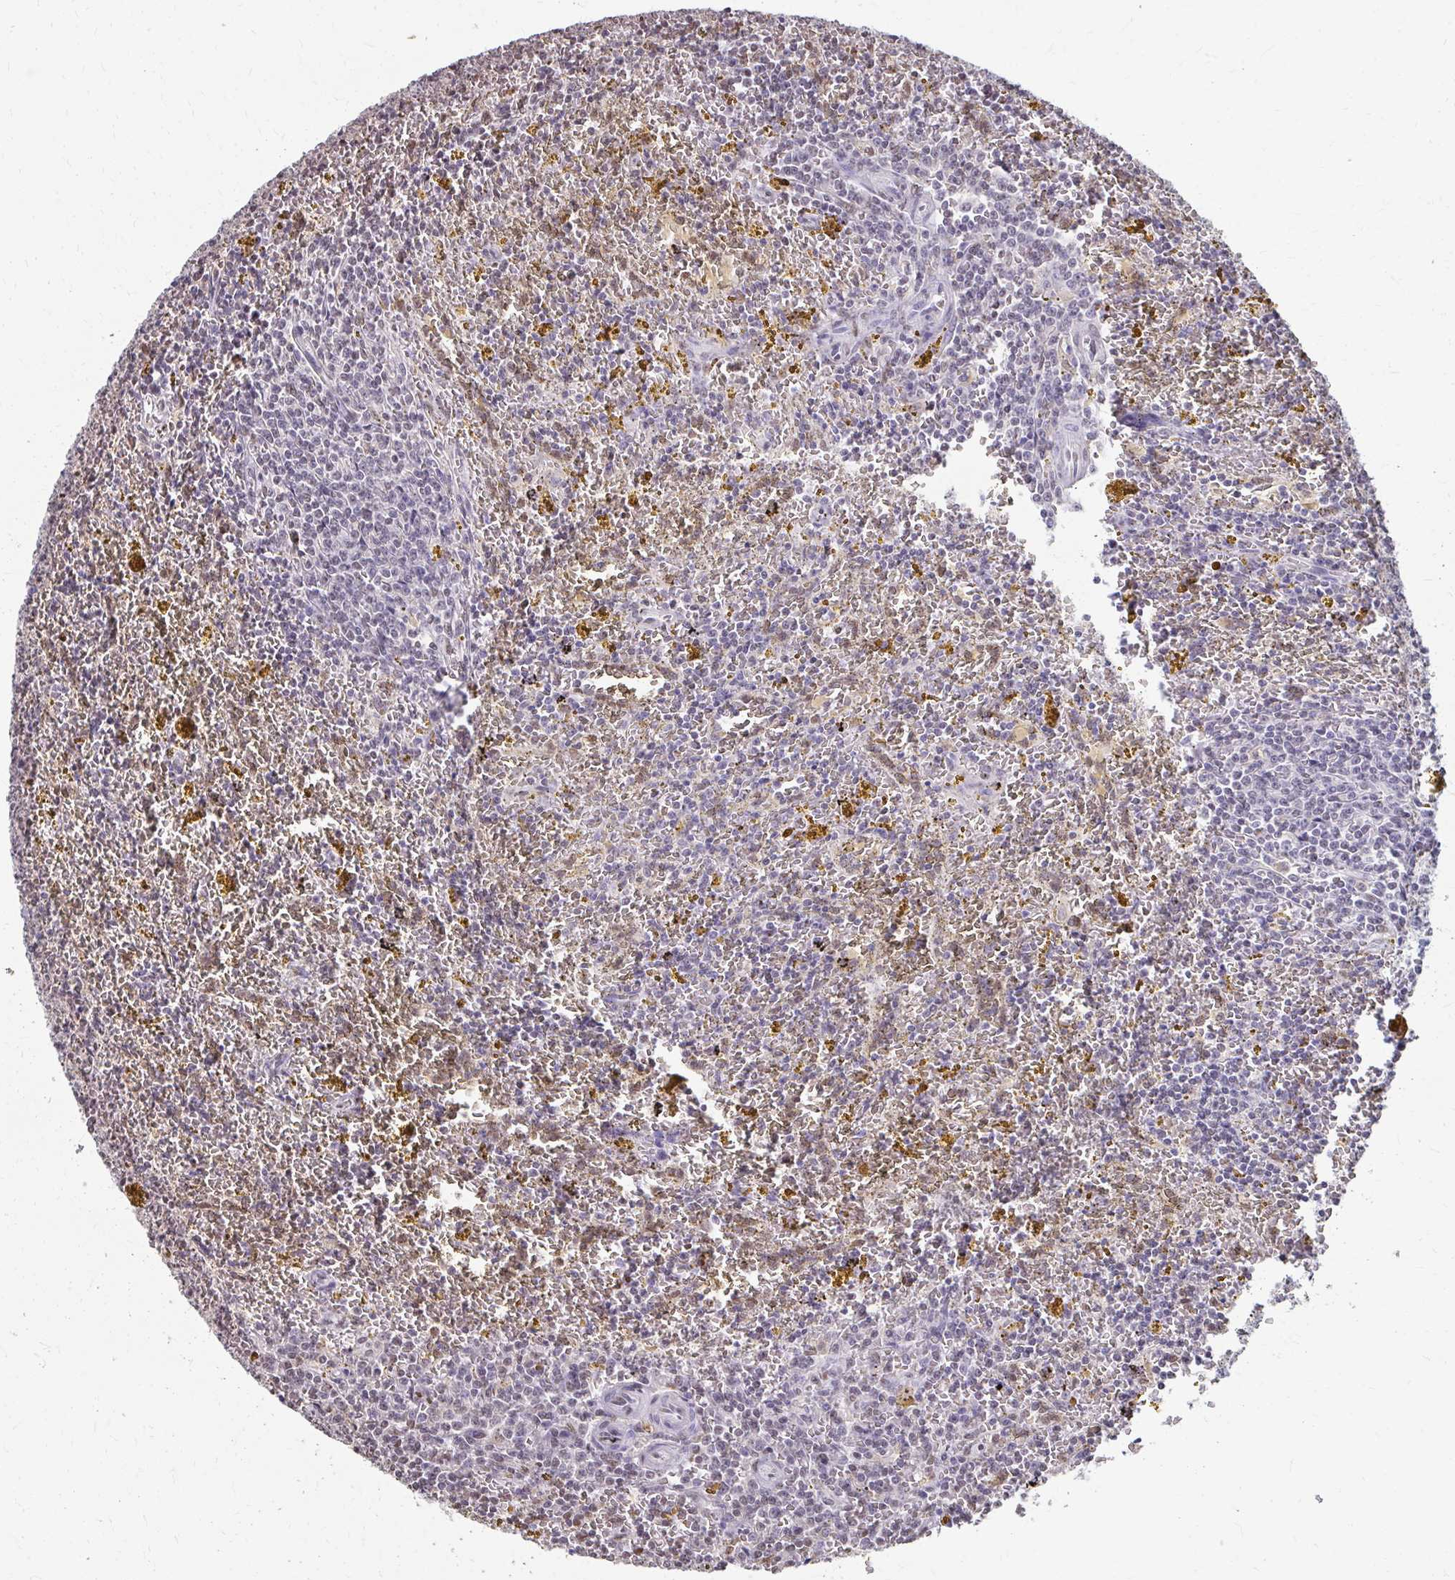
{"staining": {"intensity": "negative", "quantity": "none", "location": "none"}, "tissue": "lymphoma", "cell_type": "Tumor cells", "image_type": "cancer", "snomed": [{"axis": "morphology", "description": "Malignant lymphoma, non-Hodgkin's type, Low grade"}, {"axis": "topography", "description": "Spleen"}, {"axis": "topography", "description": "Lymph node"}], "caption": "Tumor cells are negative for protein expression in human malignant lymphoma, non-Hodgkin's type (low-grade). (Brightfield microscopy of DAB (3,3'-diaminobenzidine) immunohistochemistry at high magnification).", "gene": "ING4", "patient": {"sex": "female", "age": 66}}